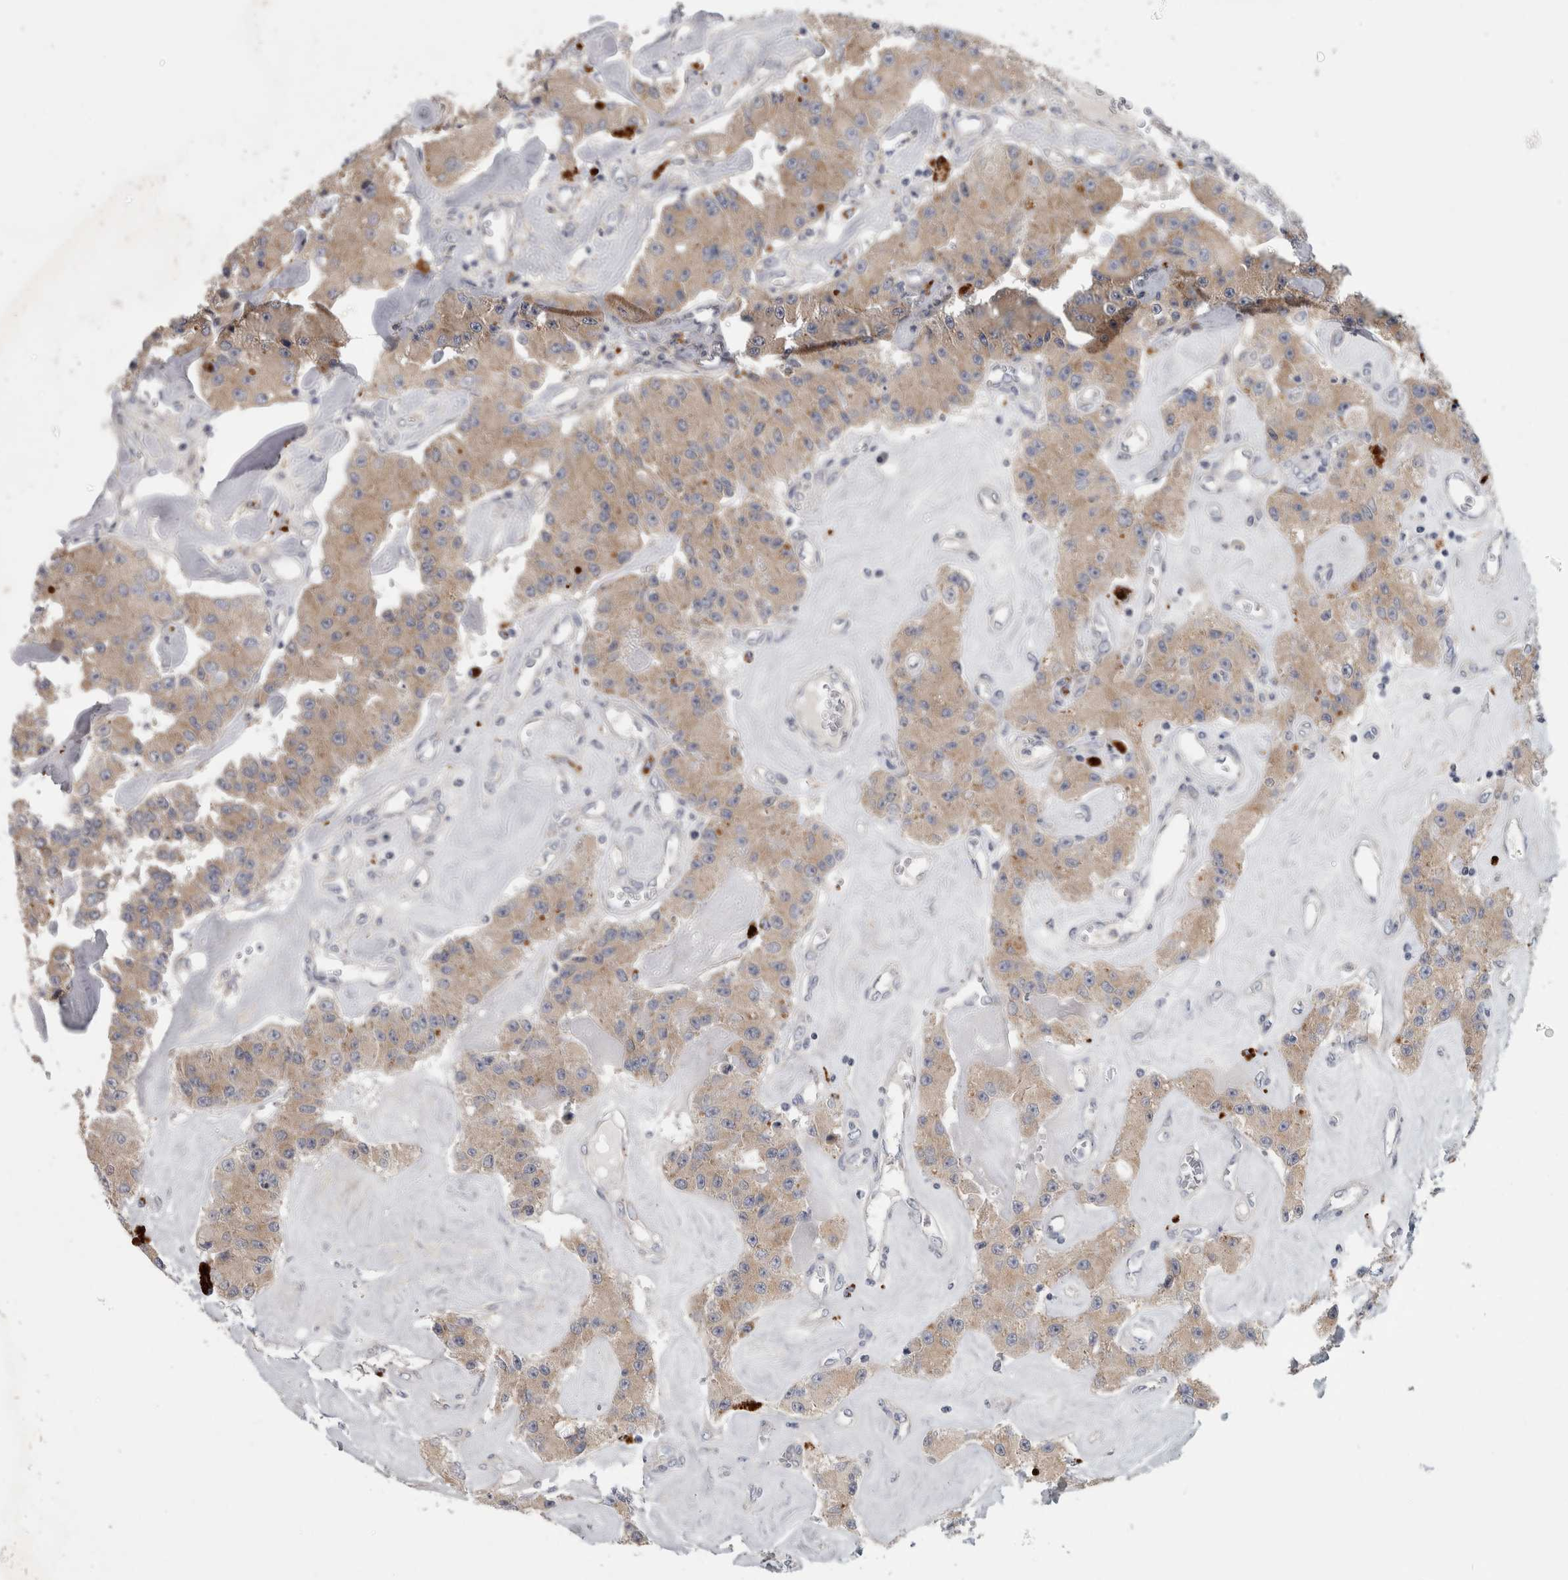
{"staining": {"intensity": "weak", "quantity": ">75%", "location": "cytoplasmic/membranous"}, "tissue": "carcinoid", "cell_type": "Tumor cells", "image_type": "cancer", "snomed": [{"axis": "morphology", "description": "Carcinoid, malignant, NOS"}, {"axis": "topography", "description": "Pancreas"}], "caption": "Protein staining by immunohistochemistry exhibits weak cytoplasmic/membranous staining in approximately >75% of tumor cells in malignant carcinoid. (DAB IHC, brown staining for protein, blue staining for nuclei).", "gene": "ATXN2", "patient": {"sex": "male", "age": 41}}